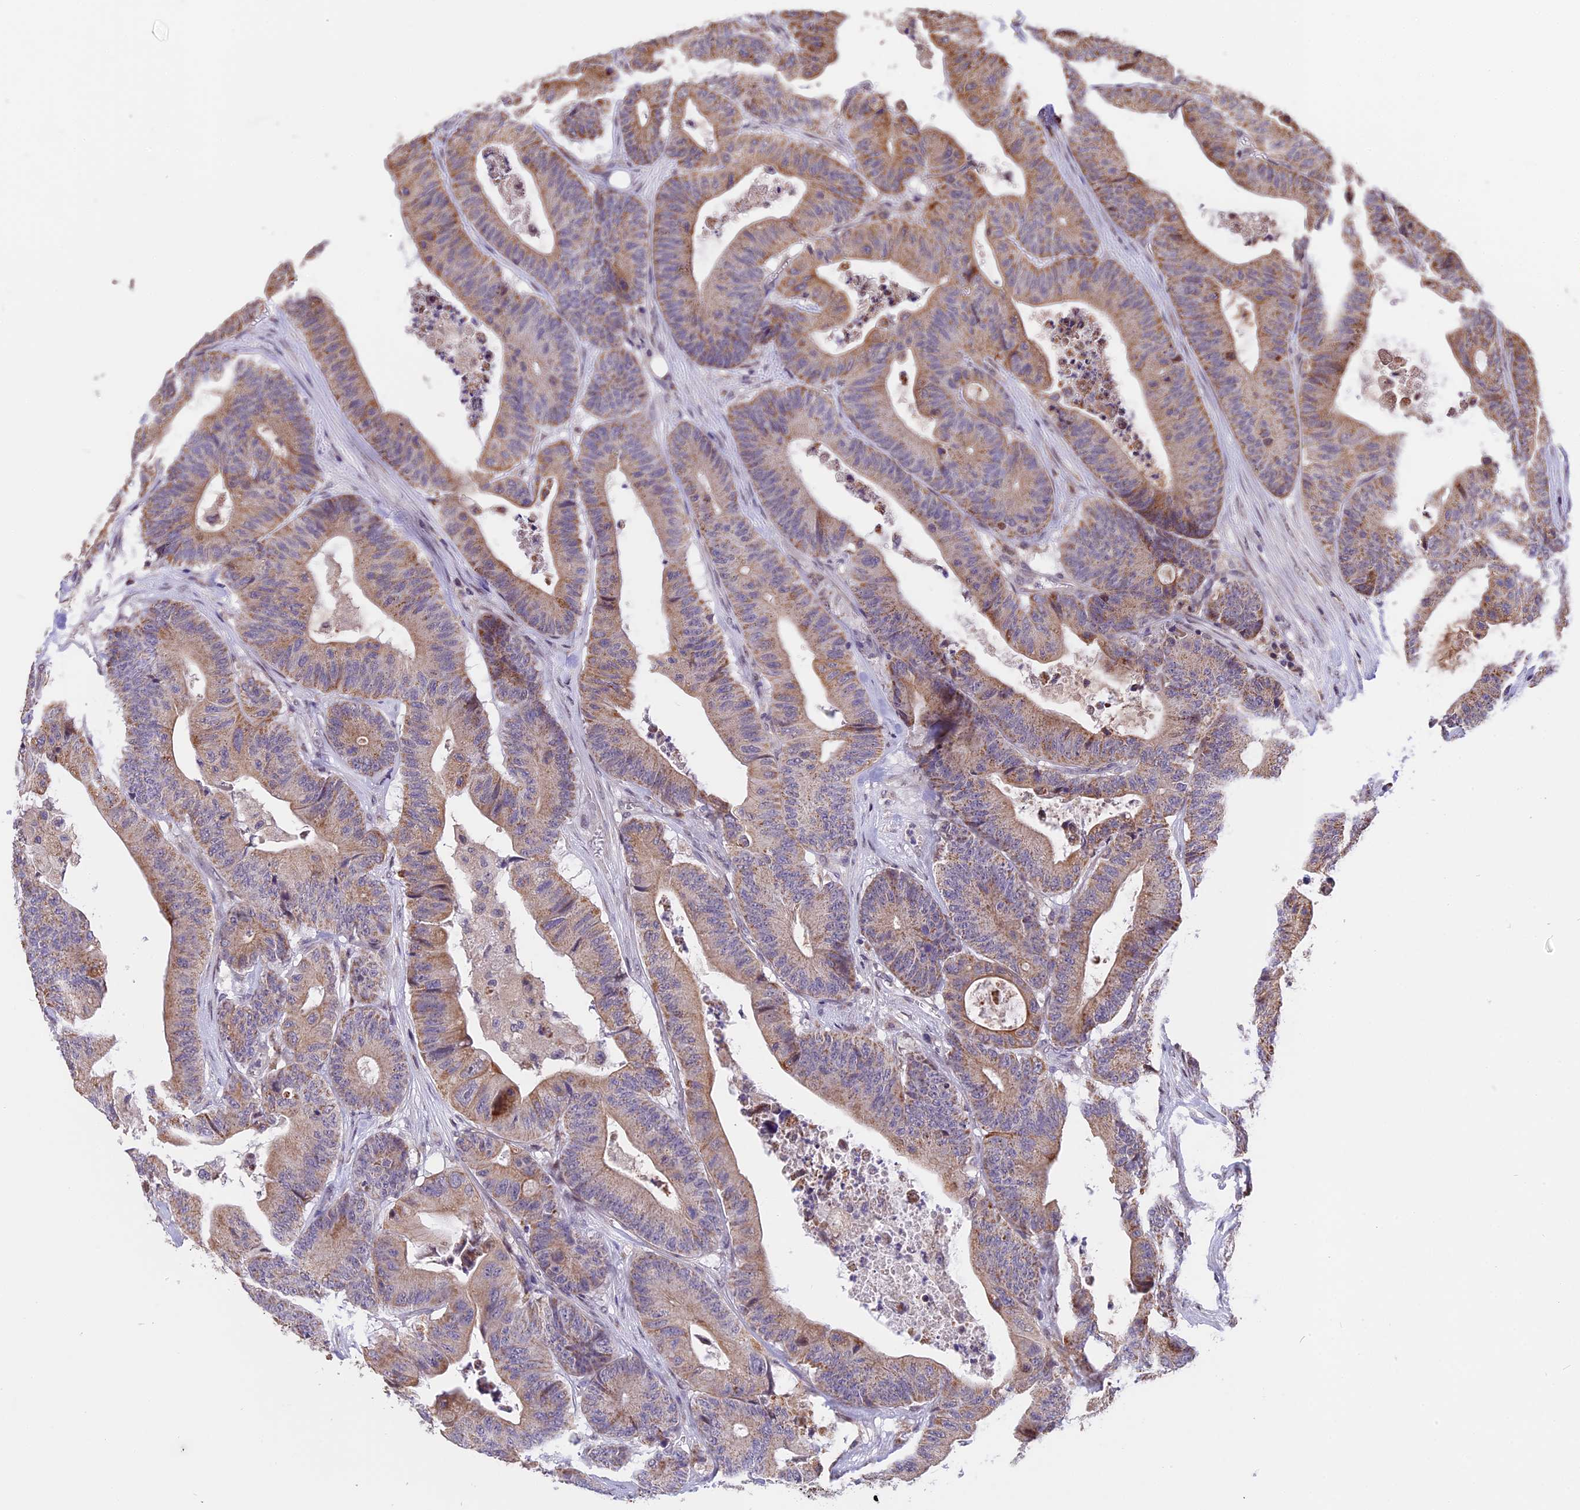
{"staining": {"intensity": "moderate", "quantity": "25%-75%", "location": "cytoplasmic/membranous"}, "tissue": "colorectal cancer", "cell_type": "Tumor cells", "image_type": "cancer", "snomed": [{"axis": "morphology", "description": "Adenocarcinoma, NOS"}, {"axis": "topography", "description": "Colon"}], "caption": "High-power microscopy captured an immunohistochemistry (IHC) image of colorectal cancer (adenocarcinoma), revealing moderate cytoplasmic/membranous staining in about 25%-75% of tumor cells. The staining is performed using DAB (3,3'-diaminobenzidine) brown chromogen to label protein expression. The nuclei are counter-stained blue using hematoxylin.", "gene": "RERGL", "patient": {"sex": "female", "age": 84}}